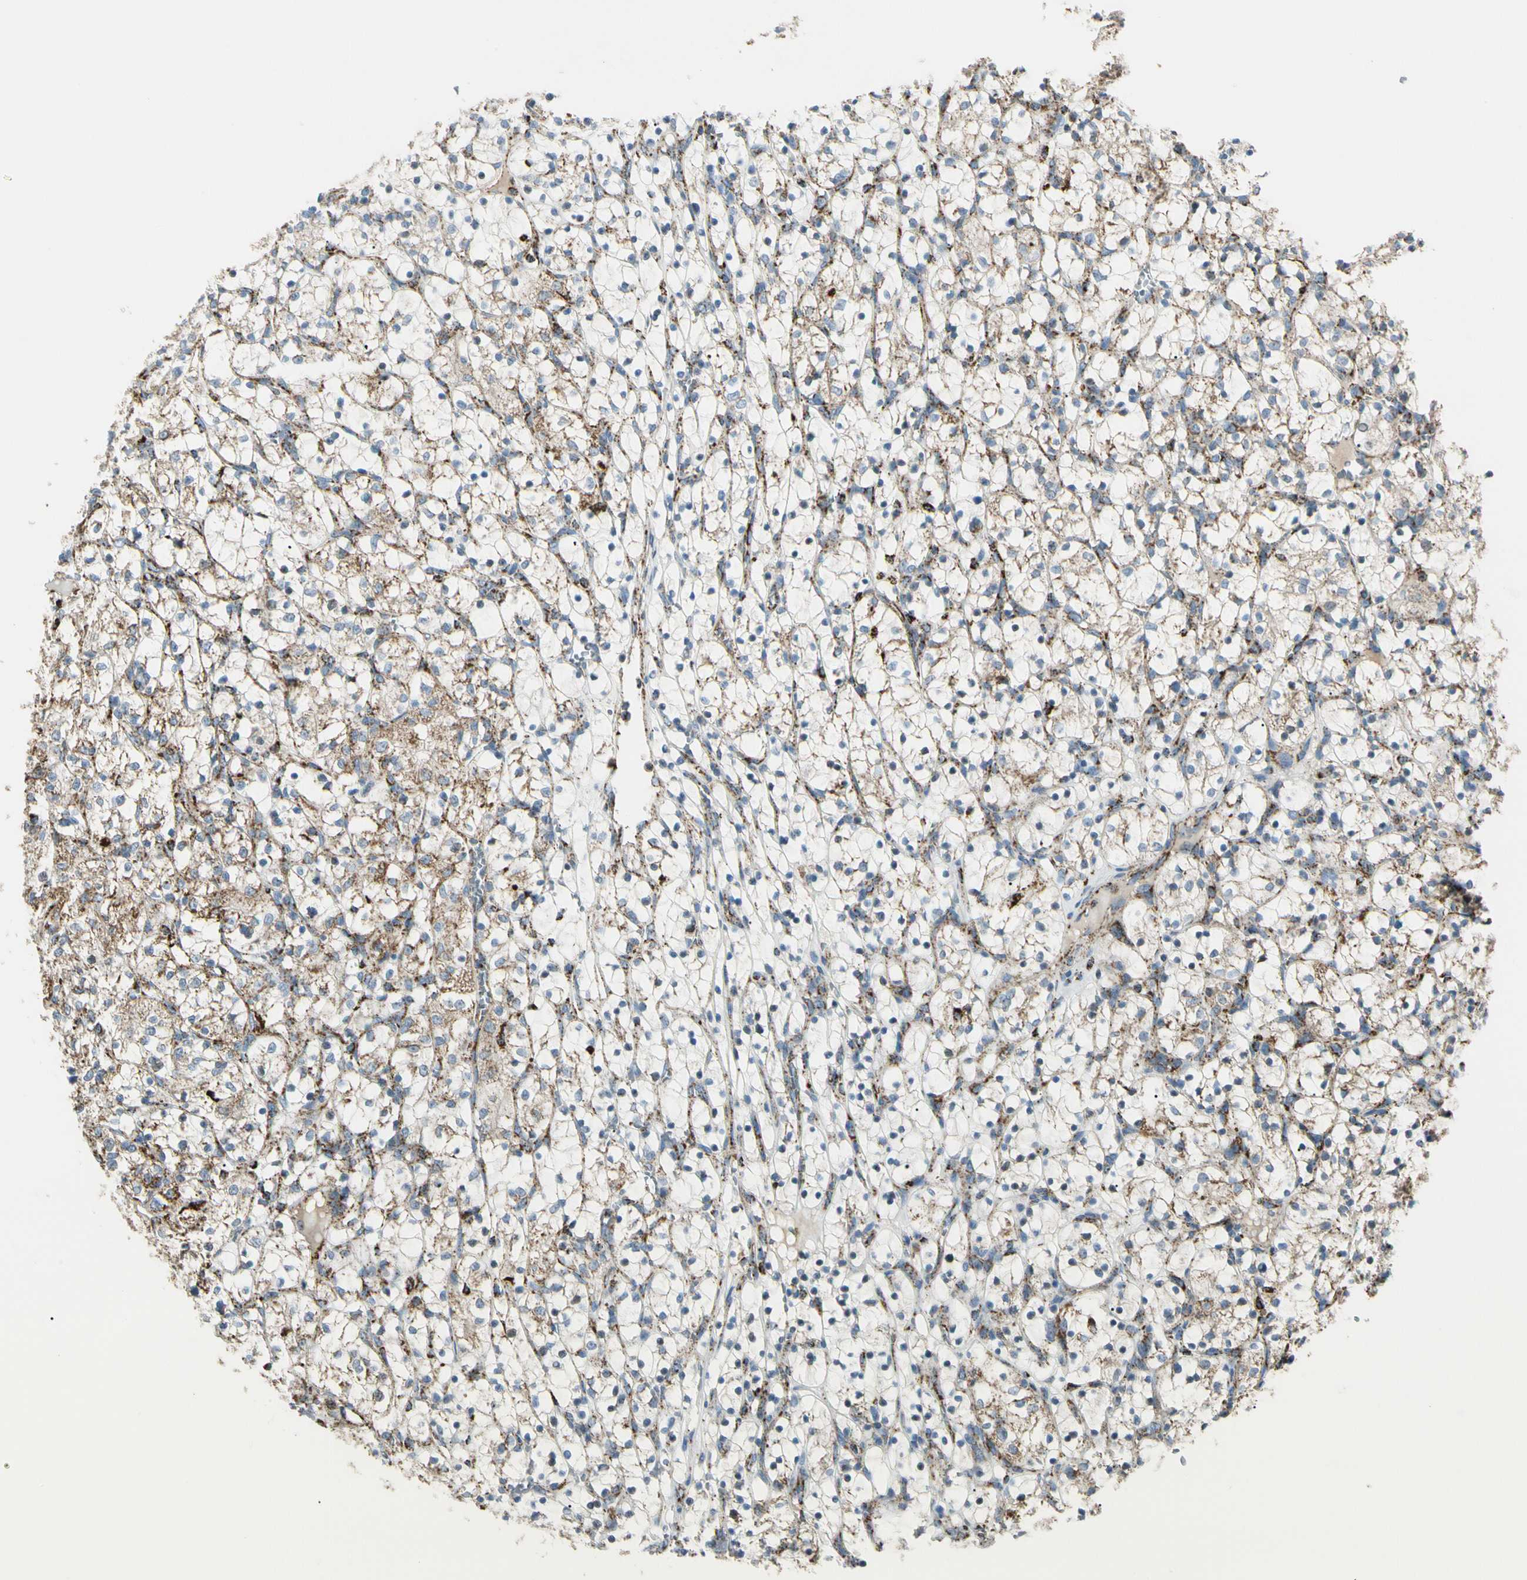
{"staining": {"intensity": "moderate", "quantity": "<25%", "location": "cytoplasmic/membranous"}, "tissue": "renal cancer", "cell_type": "Tumor cells", "image_type": "cancer", "snomed": [{"axis": "morphology", "description": "Adenocarcinoma, NOS"}, {"axis": "topography", "description": "Kidney"}], "caption": "A high-resolution photomicrograph shows immunohistochemistry staining of renal adenocarcinoma, which reveals moderate cytoplasmic/membranous expression in about <25% of tumor cells.", "gene": "ME2", "patient": {"sex": "female", "age": 69}}